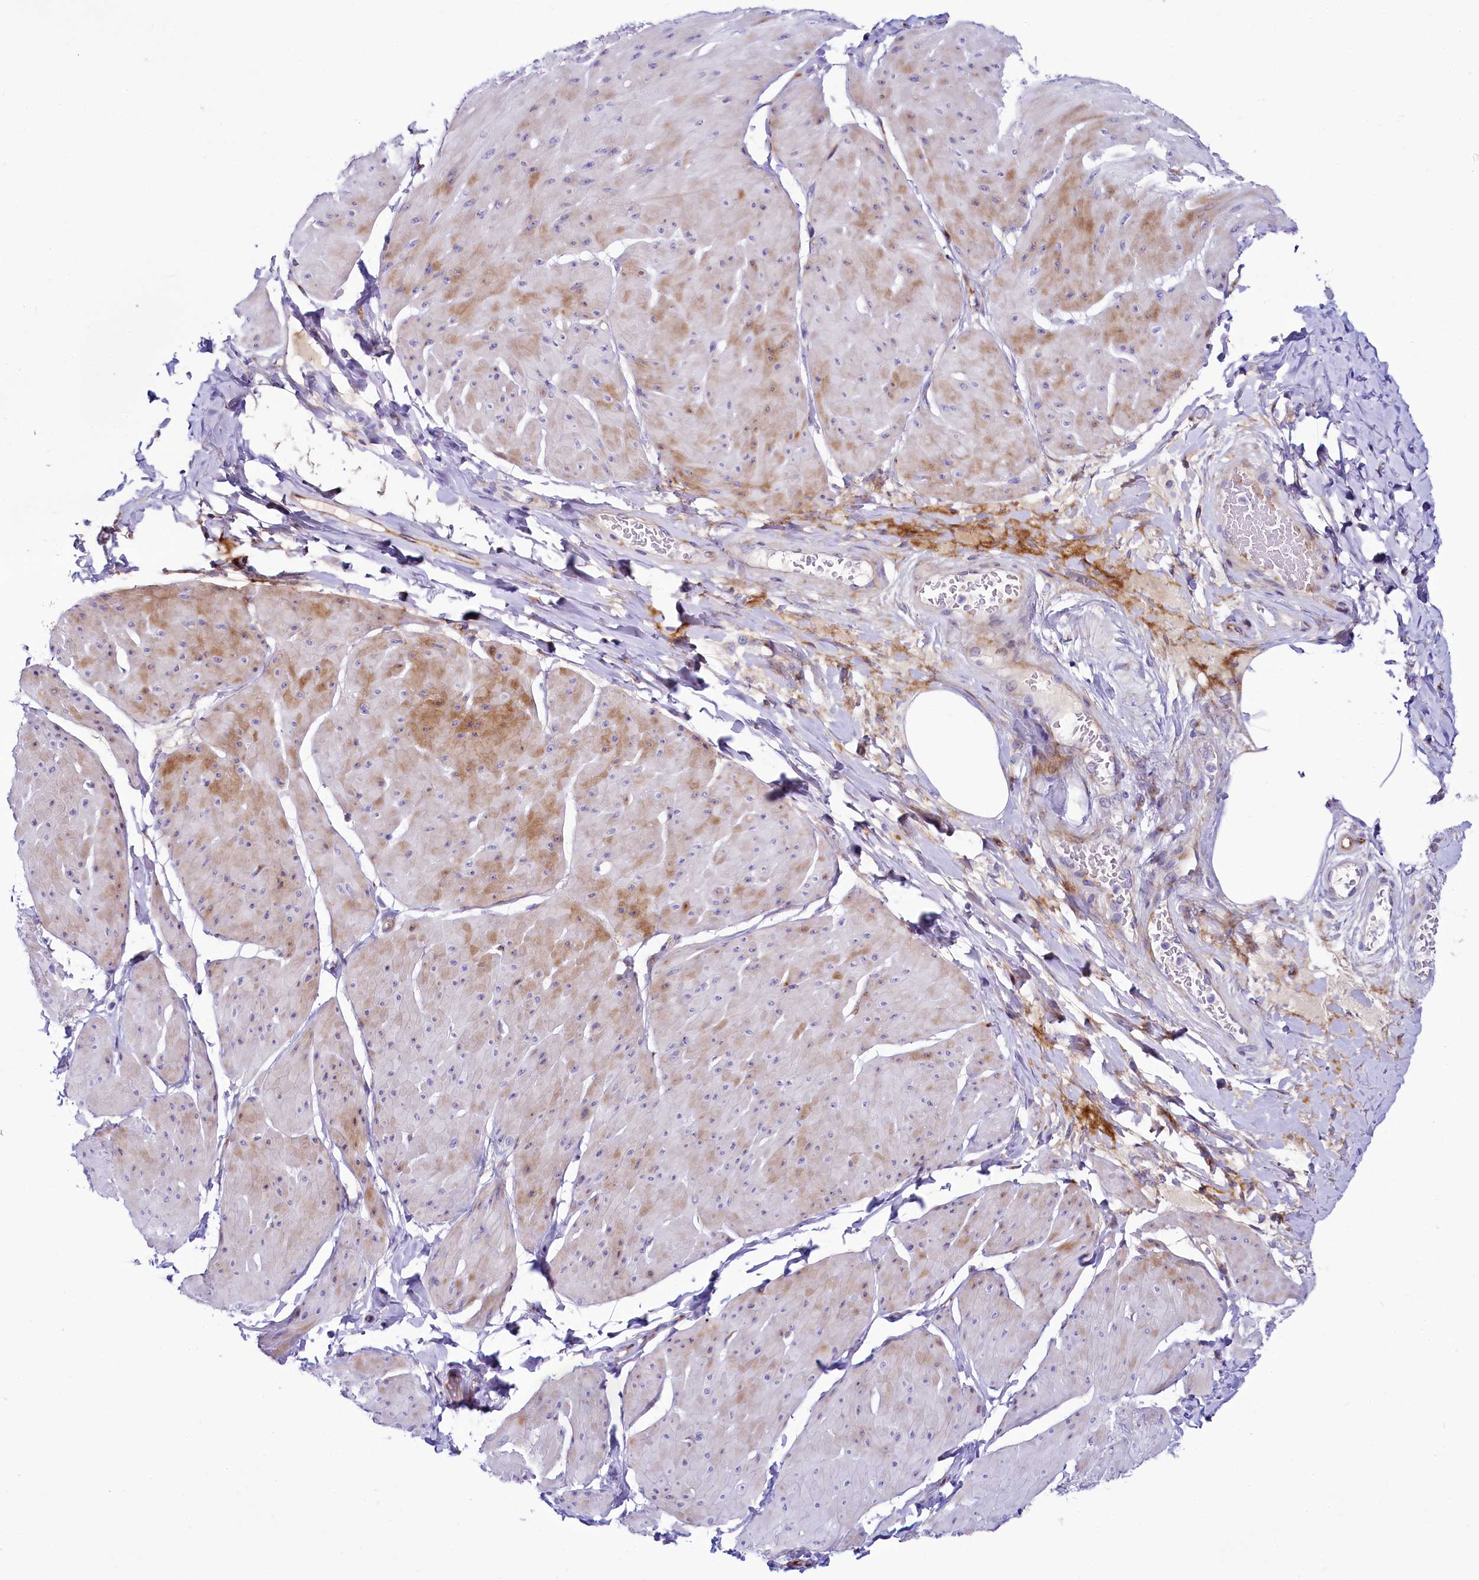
{"staining": {"intensity": "moderate", "quantity": "25%-75%", "location": "cytoplasmic/membranous"}, "tissue": "smooth muscle", "cell_type": "Smooth muscle cells", "image_type": "normal", "snomed": [{"axis": "morphology", "description": "Urothelial carcinoma, High grade"}, {"axis": "topography", "description": "Urinary bladder"}], "caption": "Approximately 25%-75% of smooth muscle cells in benign human smooth muscle exhibit moderate cytoplasmic/membranous protein staining as visualized by brown immunohistochemical staining.", "gene": "SH3TC2", "patient": {"sex": "male", "age": 46}}